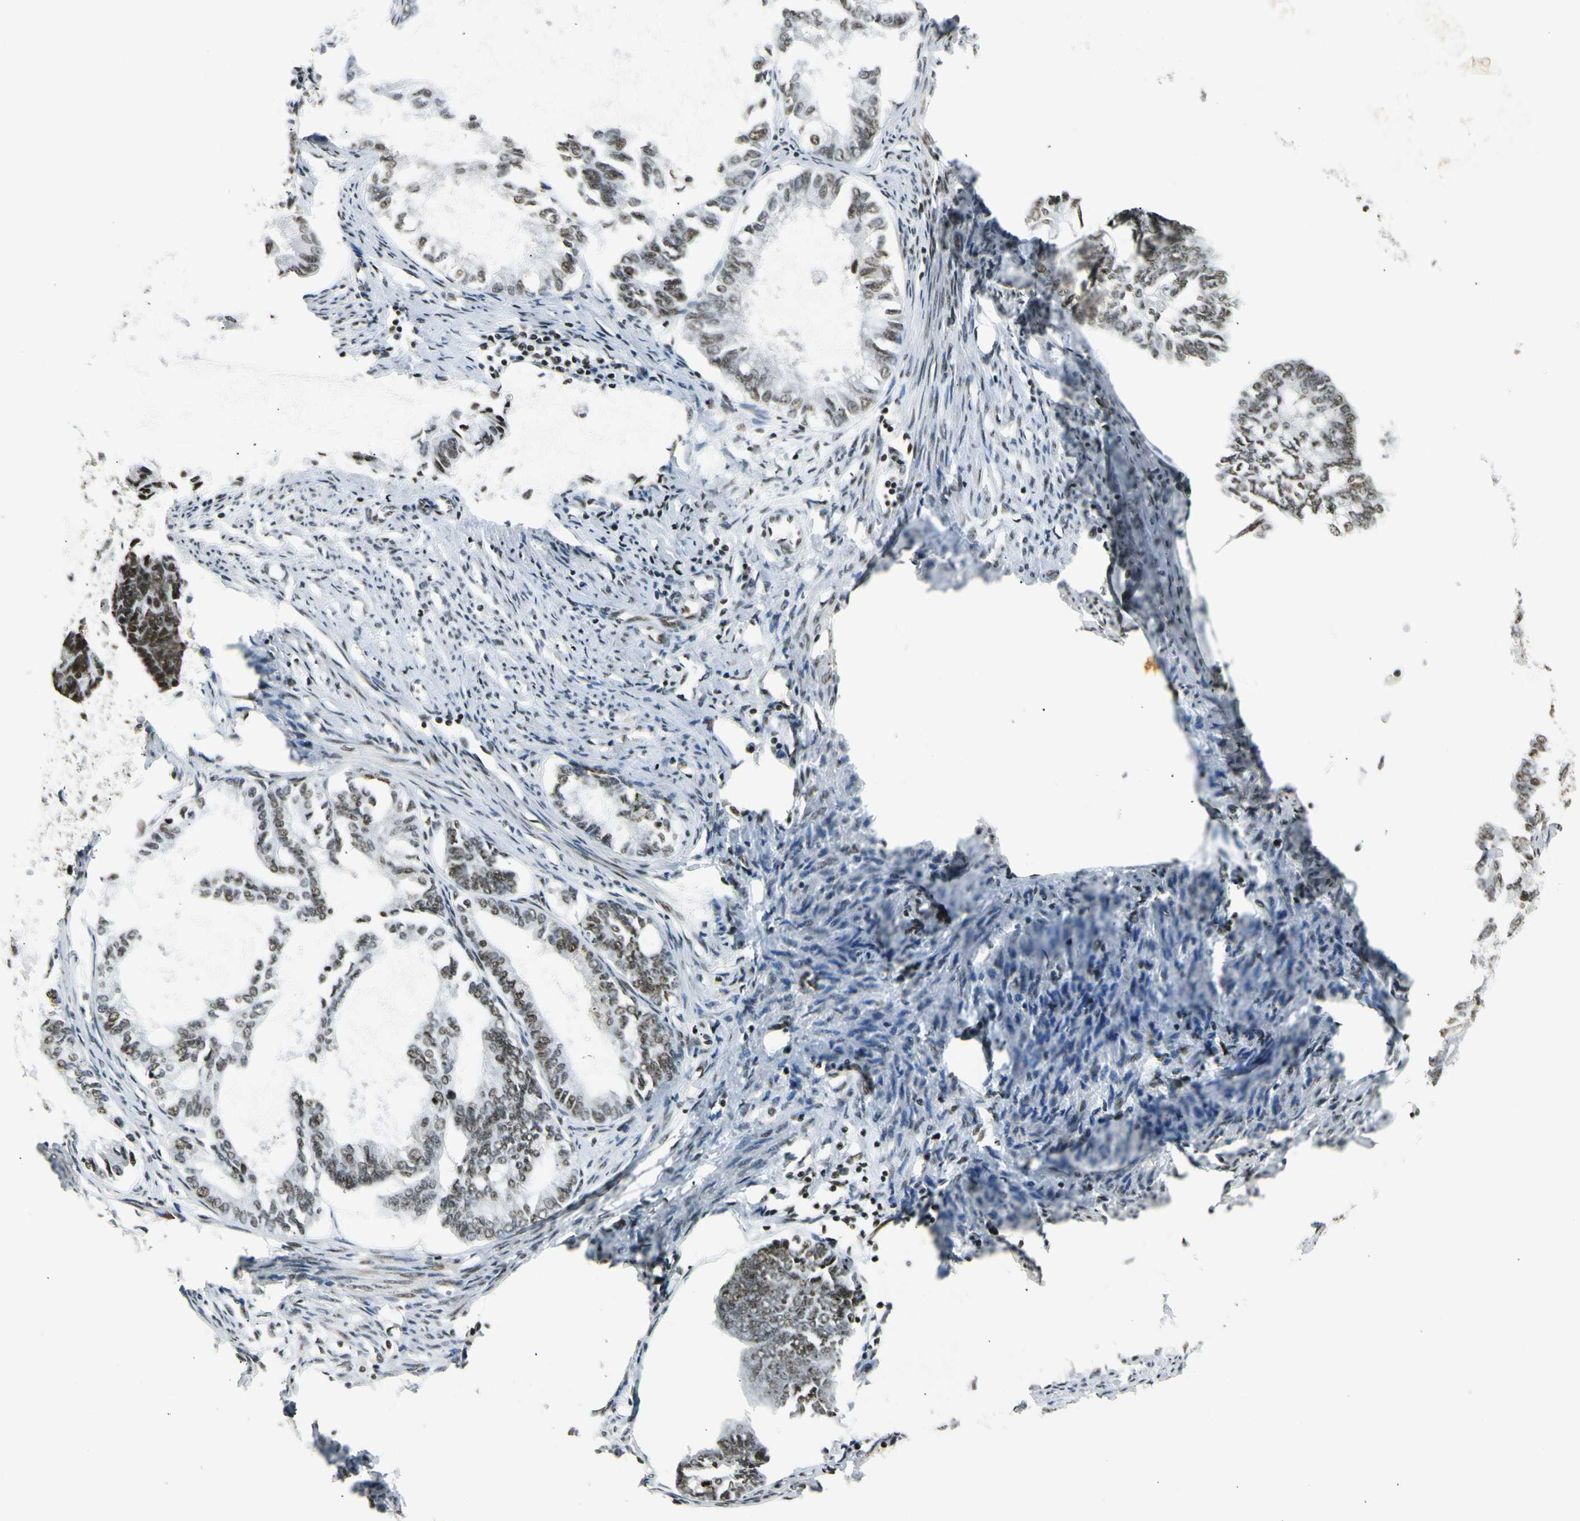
{"staining": {"intensity": "strong", "quantity": ">75%", "location": "nuclear"}, "tissue": "endometrial cancer", "cell_type": "Tumor cells", "image_type": "cancer", "snomed": [{"axis": "morphology", "description": "Adenocarcinoma, NOS"}, {"axis": "topography", "description": "Endometrium"}], "caption": "A micrograph of human endometrial adenocarcinoma stained for a protein exhibits strong nuclear brown staining in tumor cells.", "gene": "UBTF", "patient": {"sex": "female", "age": 86}}